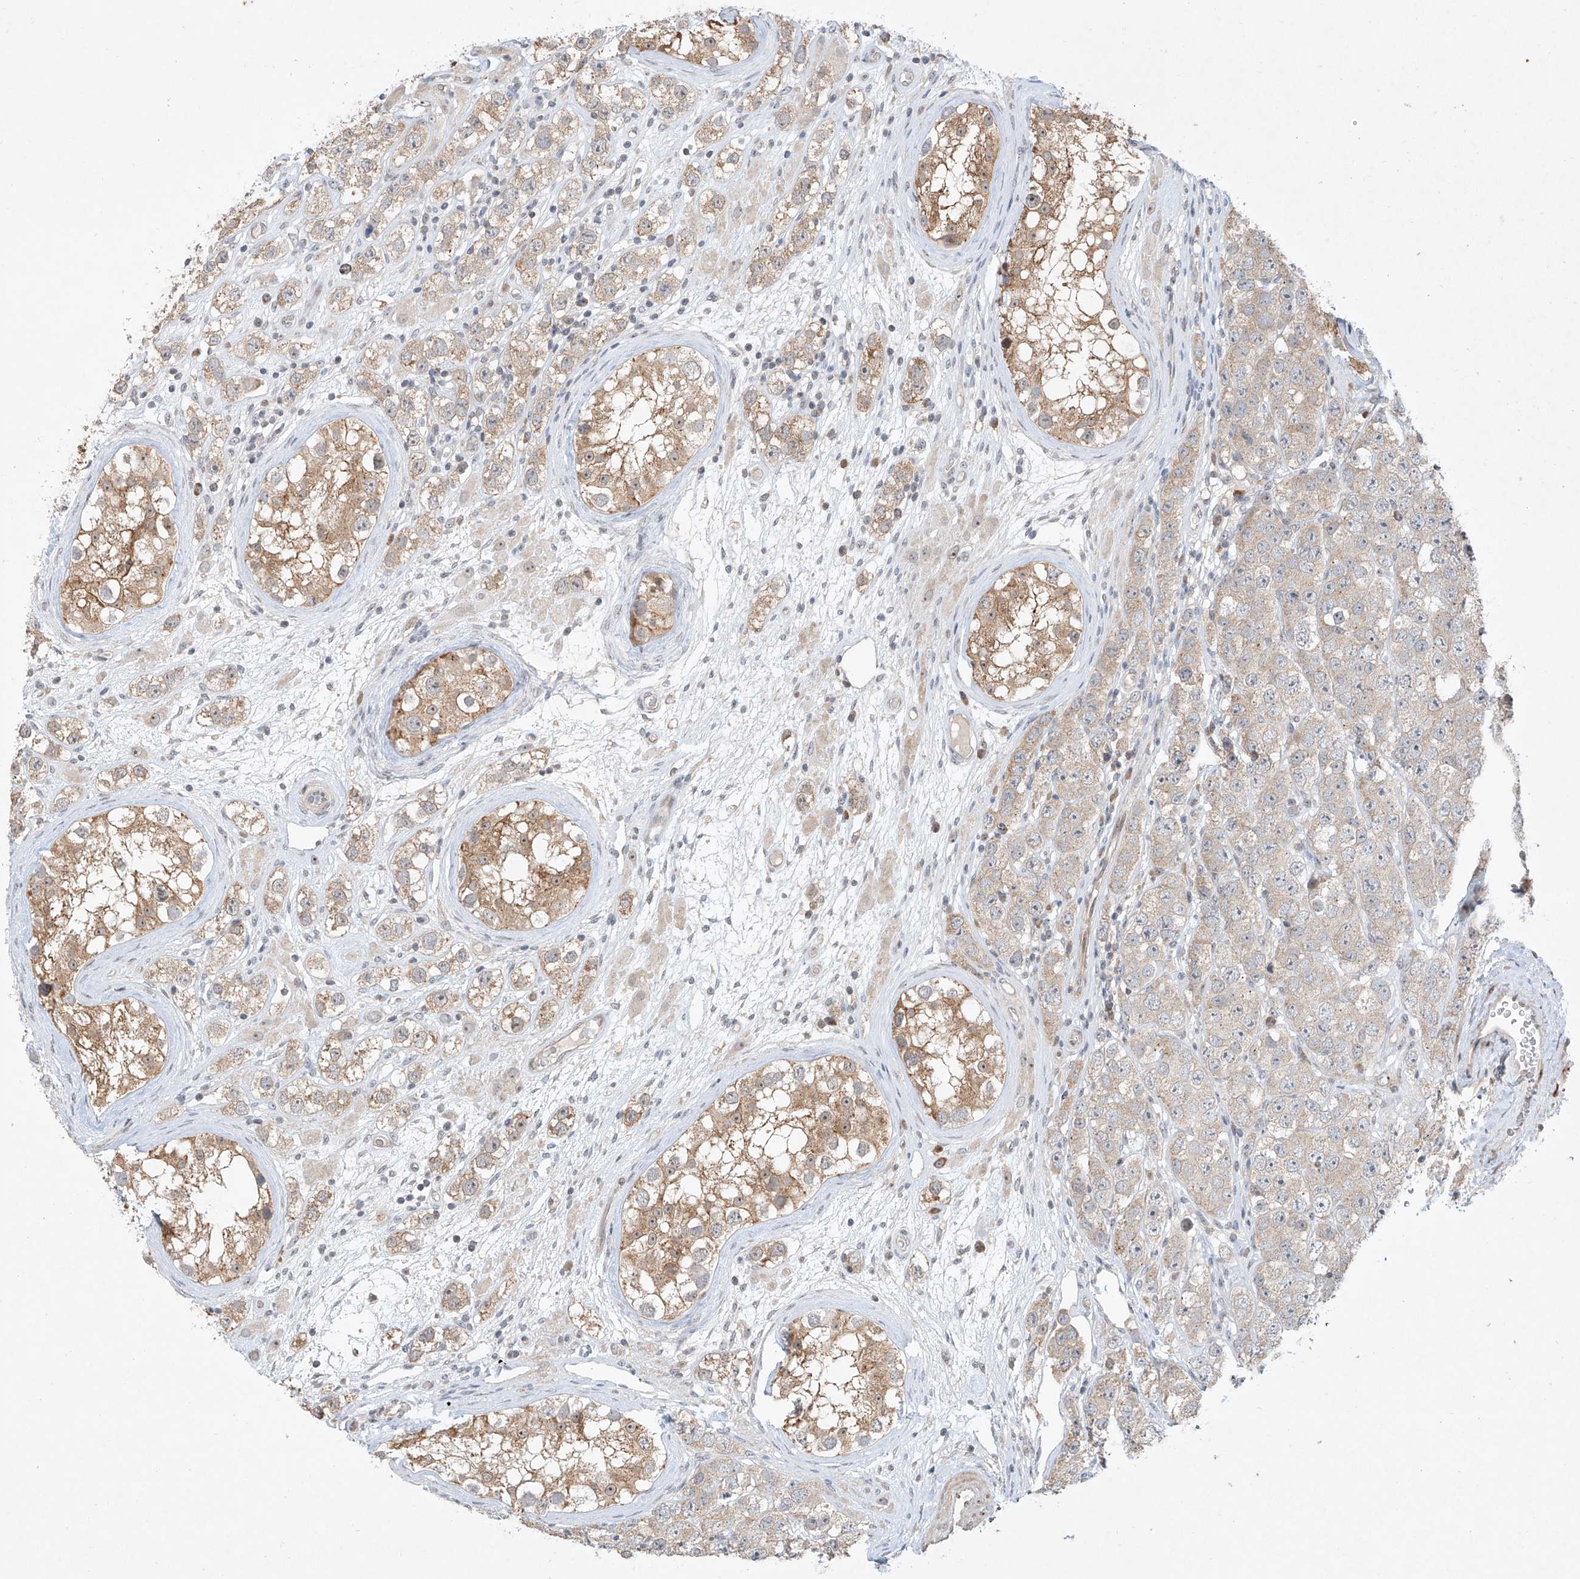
{"staining": {"intensity": "weak", "quantity": "<25%", "location": "cytoplasmic/membranous"}, "tissue": "testis cancer", "cell_type": "Tumor cells", "image_type": "cancer", "snomed": [{"axis": "morphology", "description": "Seminoma, NOS"}, {"axis": "topography", "description": "Testis"}], "caption": "High magnification brightfield microscopy of testis cancer (seminoma) stained with DAB (brown) and counterstained with hematoxylin (blue): tumor cells show no significant positivity.", "gene": "TASP1", "patient": {"sex": "male", "age": 28}}